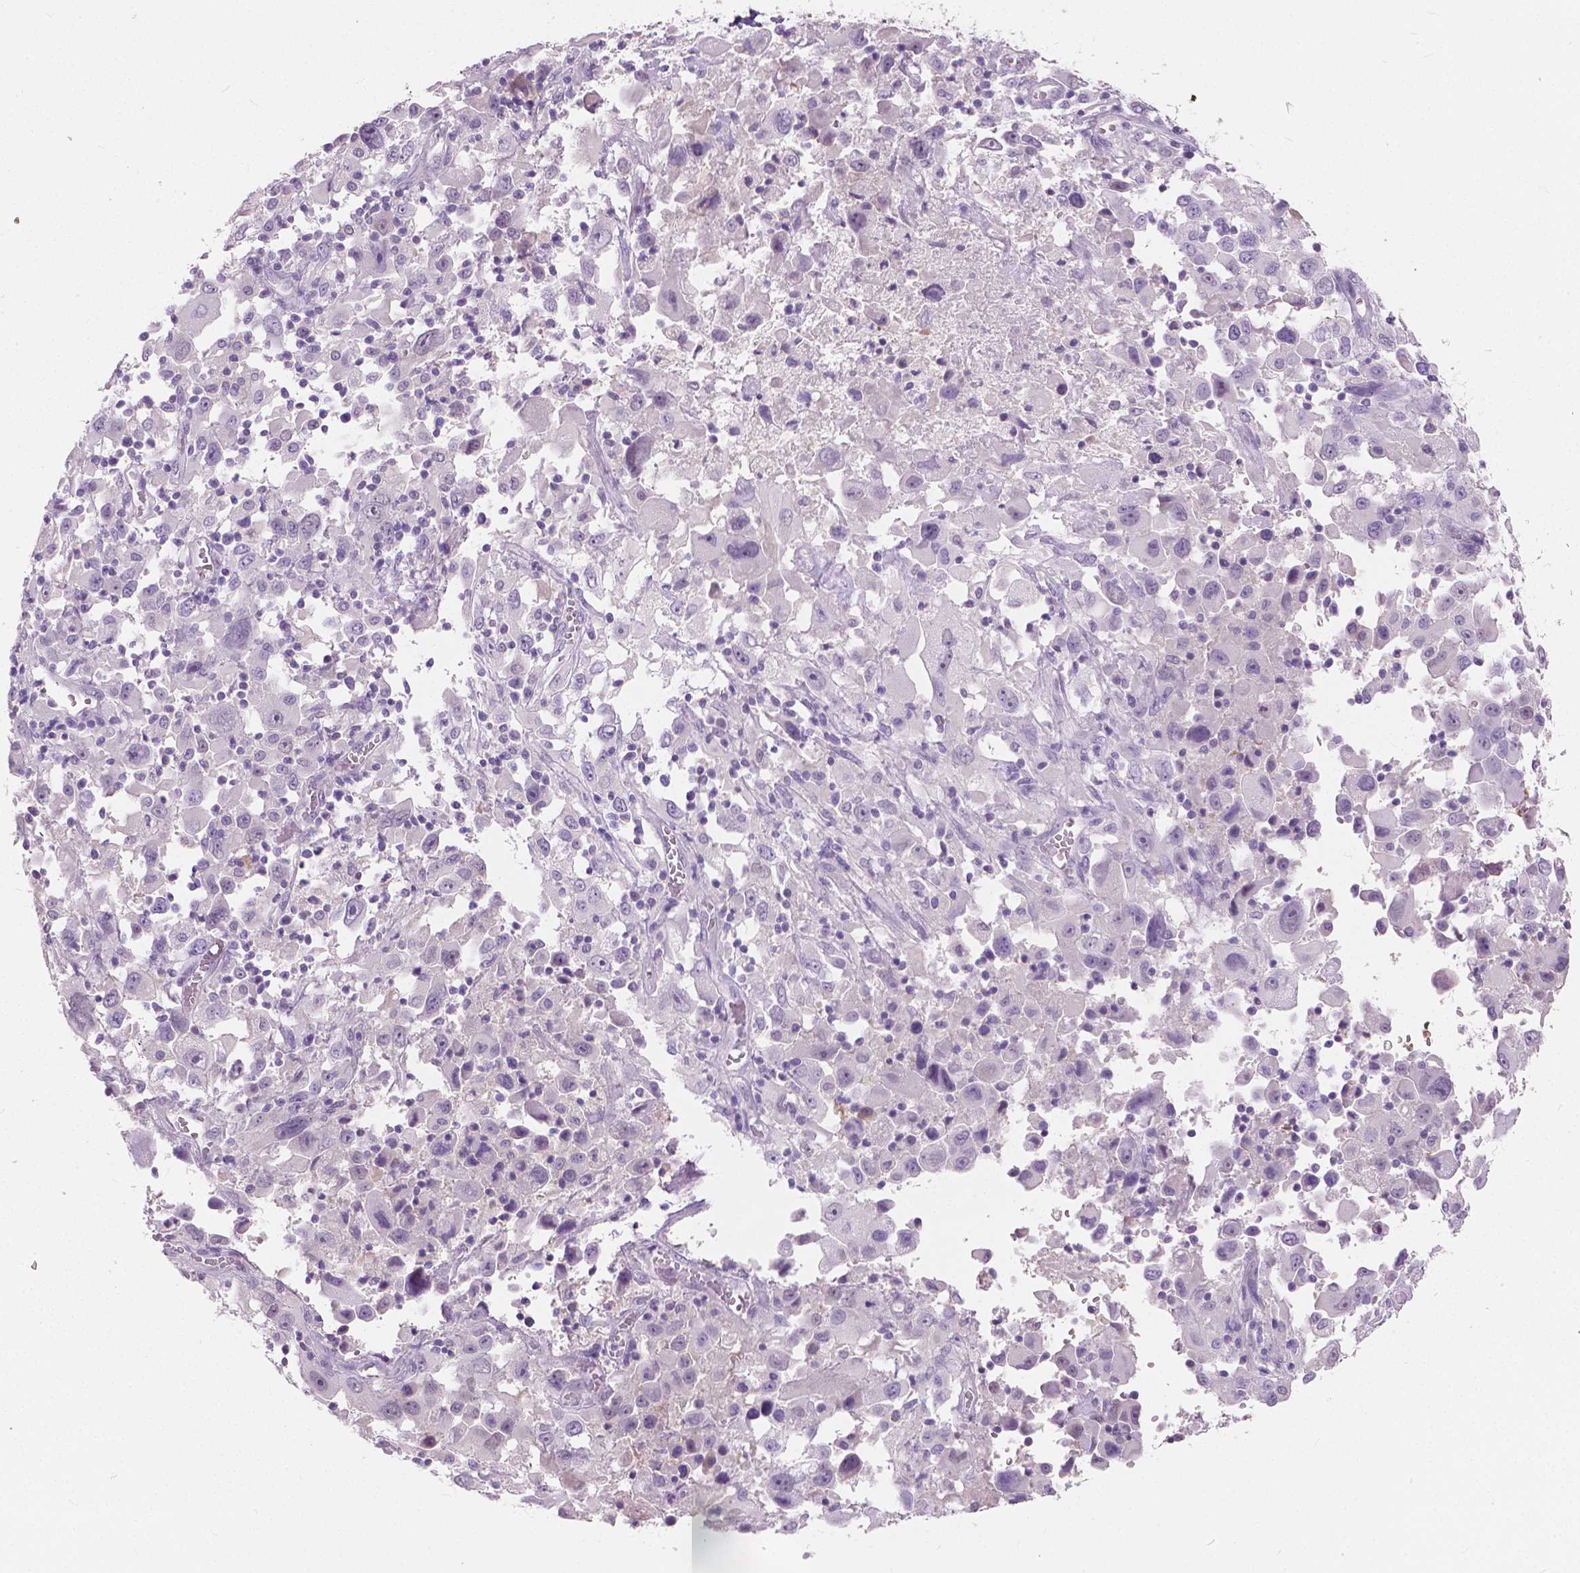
{"staining": {"intensity": "negative", "quantity": "none", "location": "none"}, "tissue": "melanoma", "cell_type": "Tumor cells", "image_type": "cancer", "snomed": [{"axis": "morphology", "description": "Malignant melanoma, Metastatic site"}, {"axis": "topography", "description": "Soft tissue"}], "caption": "Tumor cells are negative for protein expression in human malignant melanoma (metastatic site).", "gene": "TKFC", "patient": {"sex": "male", "age": 50}}